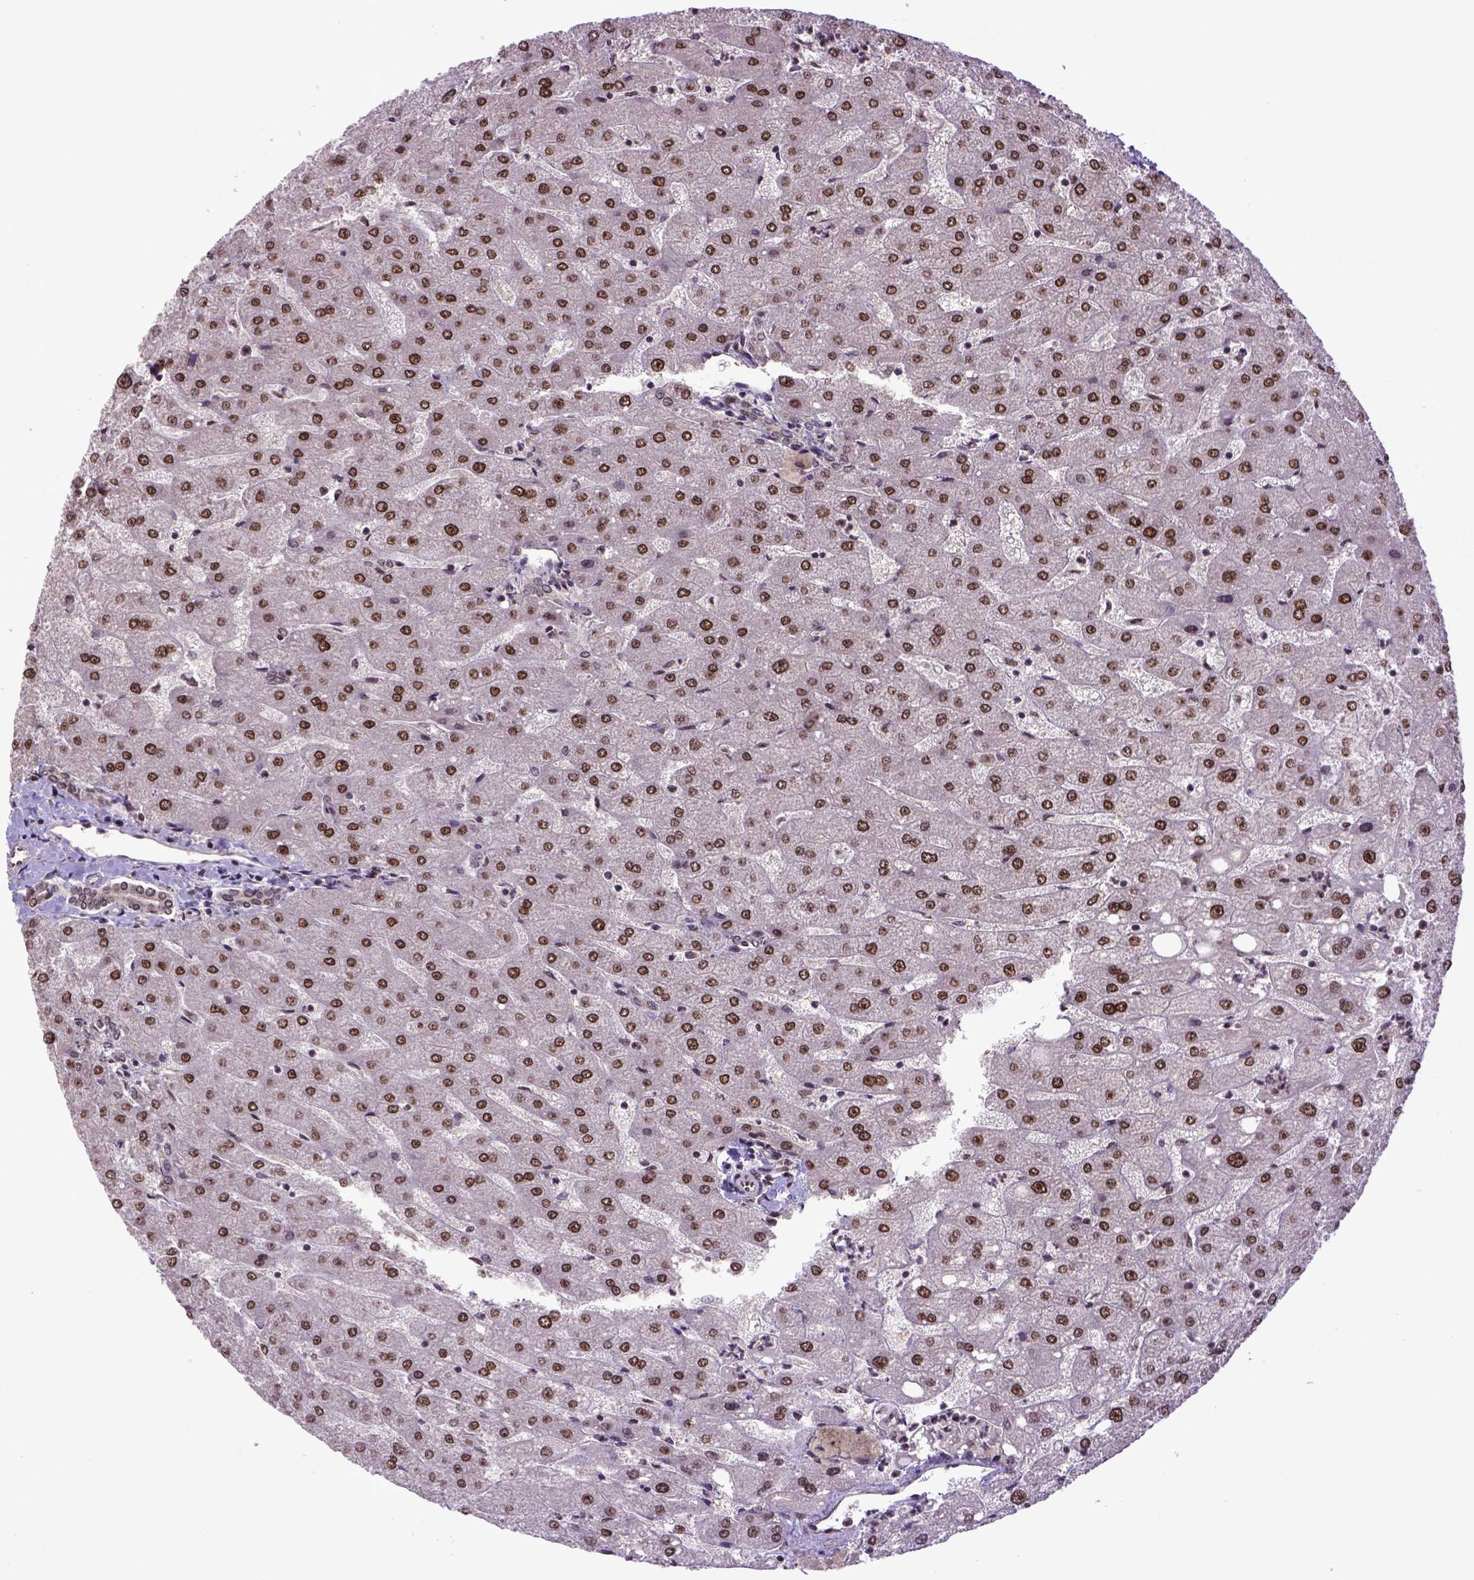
{"staining": {"intensity": "strong", "quantity": ">75%", "location": "nuclear"}, "tissue": "liver", "cell_type": "Cholangiocytes", "image_type": "normal", "snomed": [{"axis": "morphology", "description": "Normal tissue, NOS"}, {"axis": "topography", "description": "Liver"}], "caption": "Immunohistochemistry (IHC) micrograph of unremarkable liver: human liver stained using immunohistochemistry (IHC) exhibits high levels of strong protein expression localized specifically in the nuclear of cholangiocytes, appearing as a nuclear brown color.", "gene": "PPIG", "patient": {"sex": "male", "age": 67}}